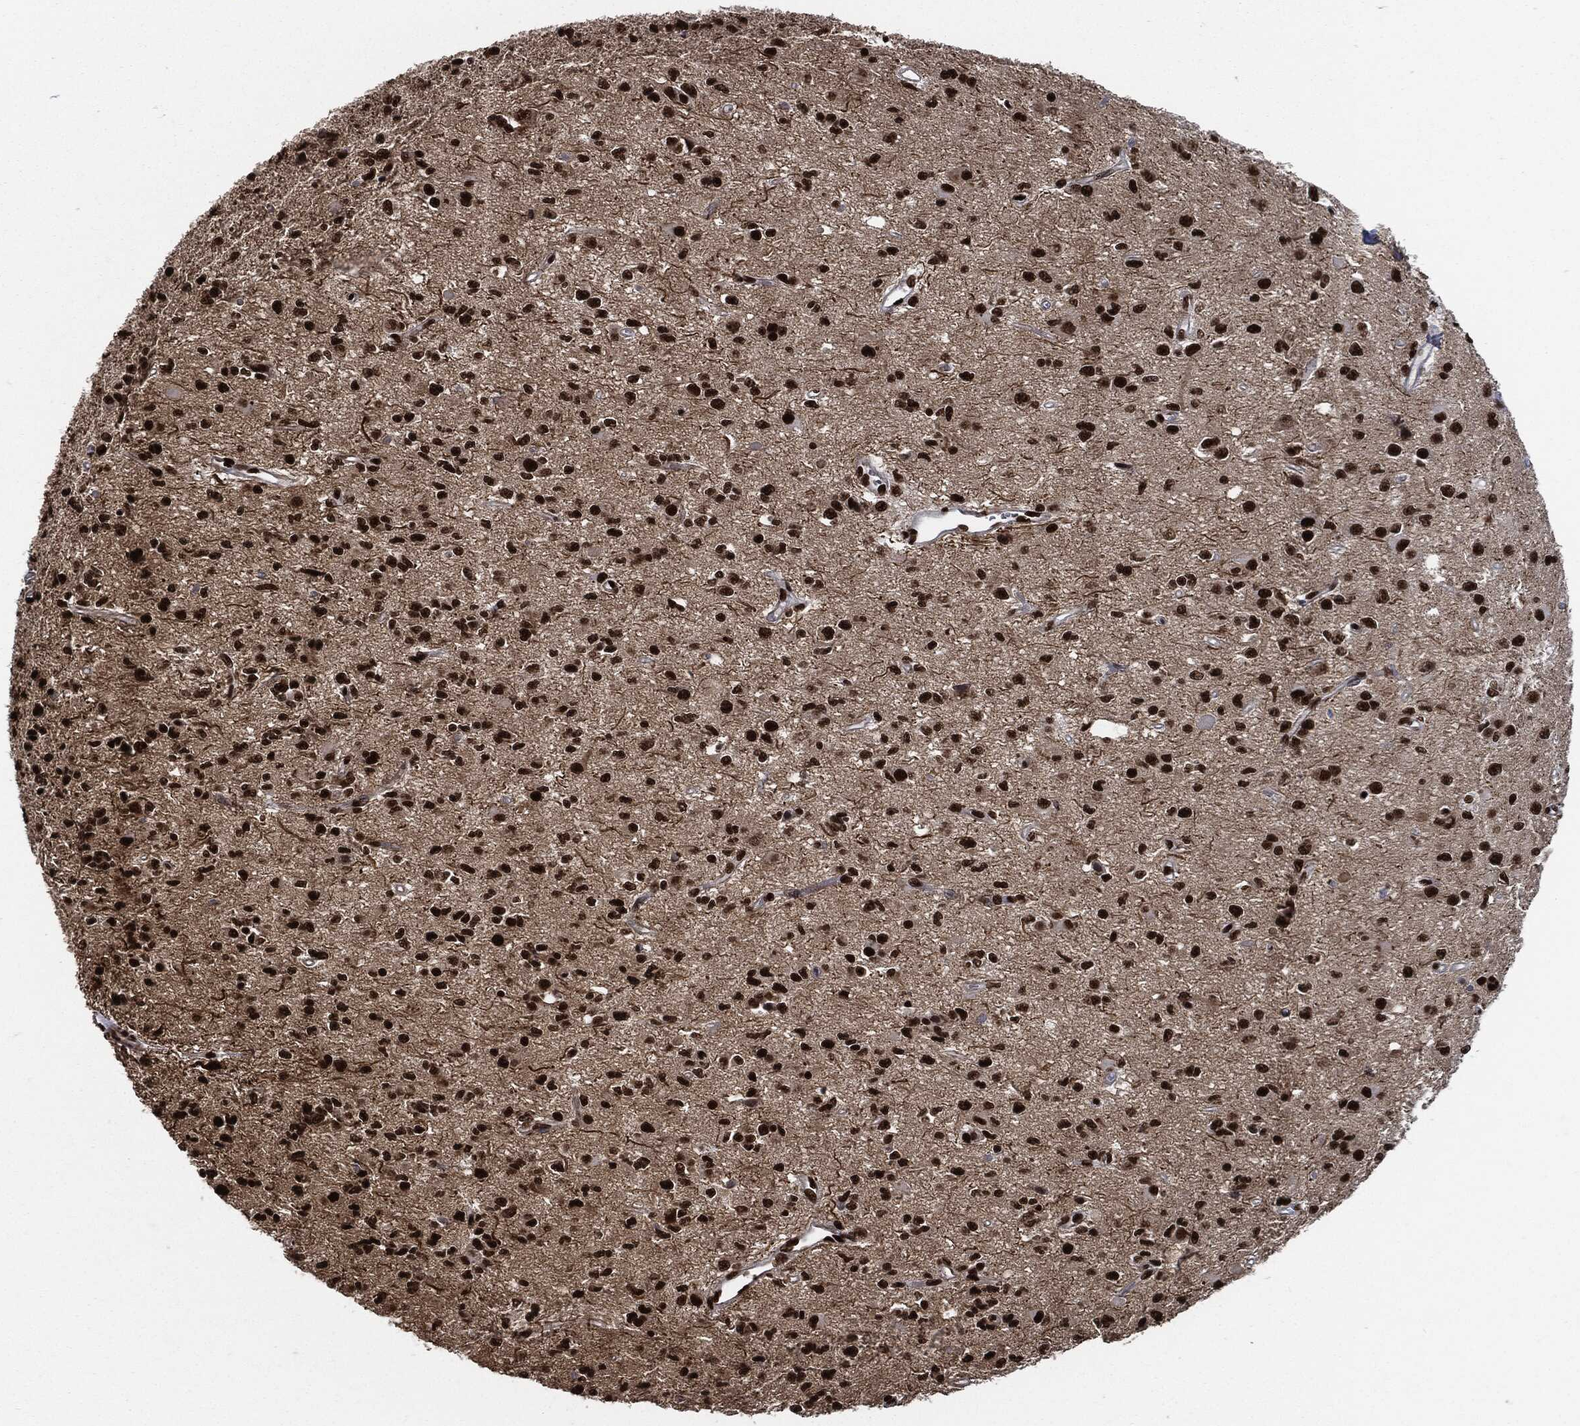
{"staining": {"intensity": "strong", "quantity": ">75%", "location": "nuclear"}, "tissue": "glioma", "cell_type": "Tumor cells", "image_type": "cancer", "snomed": [{"axis": "morphology", "description": "Glioma, malignant, Low grade"}, {"axis": "topography", "description": "Brain"}], "caption": "IHC histopathology image of glioma stained for a protein (brown), which exhibits high levels of strong nuclear positivity in approximately >75% of tumor cells.", "gene": "RECQL", "patient": {"sex": "female", "age": 45}}